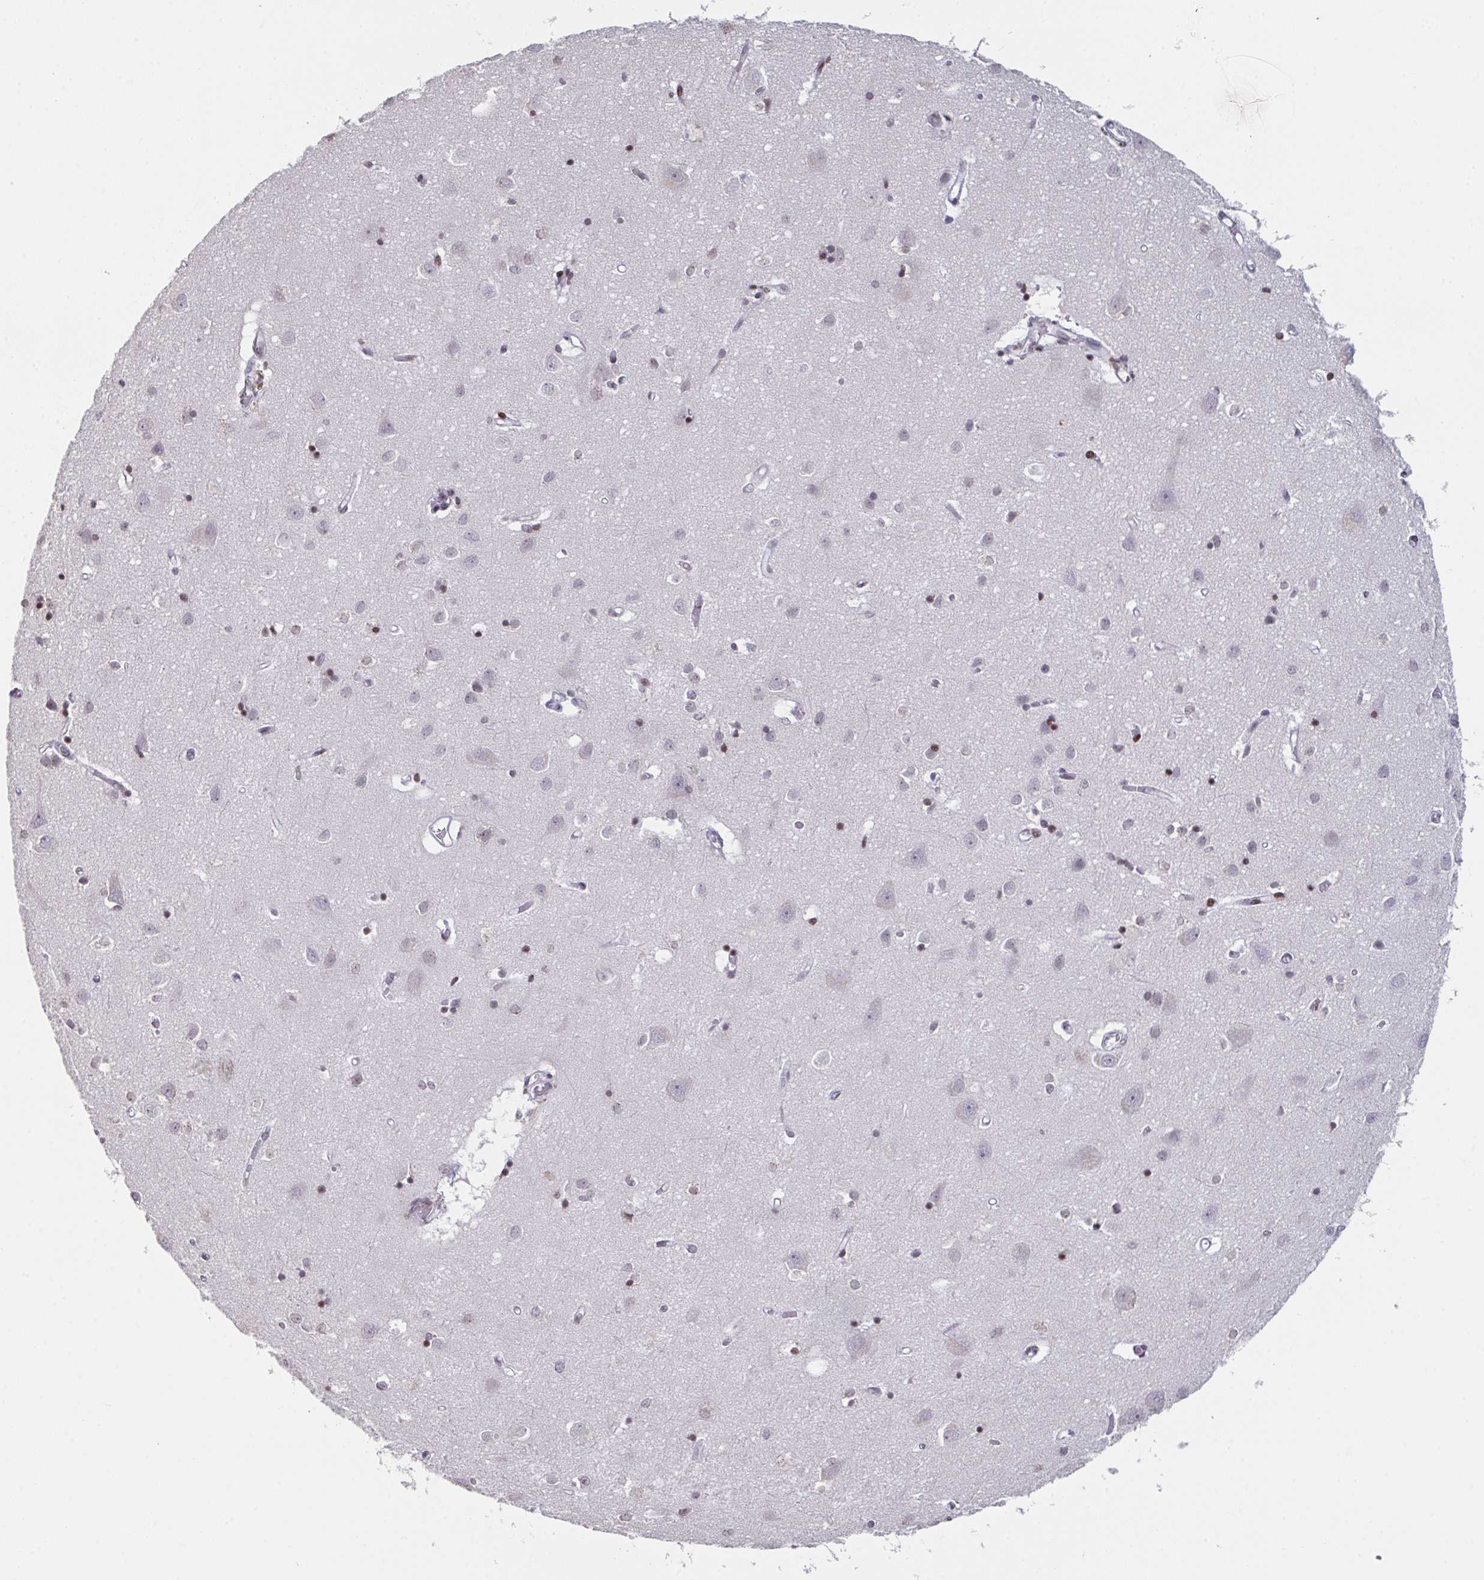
{"staining": {"intensity": "moderate", "quantity": "<25%", "location": "nuclear"}, "tissue": "cerebral cortex", "cell_type": "Endothelial cells", "image_type": "normal", "snomed": [{"axis": "morphology", "description": "Normal tissue, NOS"}, {"axis": "topography", "description": "Cerebral cortex"}], "caption": "Immunohistochemistry (IHC) (DAB) staining of unremarkable human cerebral cortex reveals moderate nuclear protein positivity in about <25% of endothelial cells.", "gene": "PCDHB8", "patient": {"sex": "male", "age": 70}}